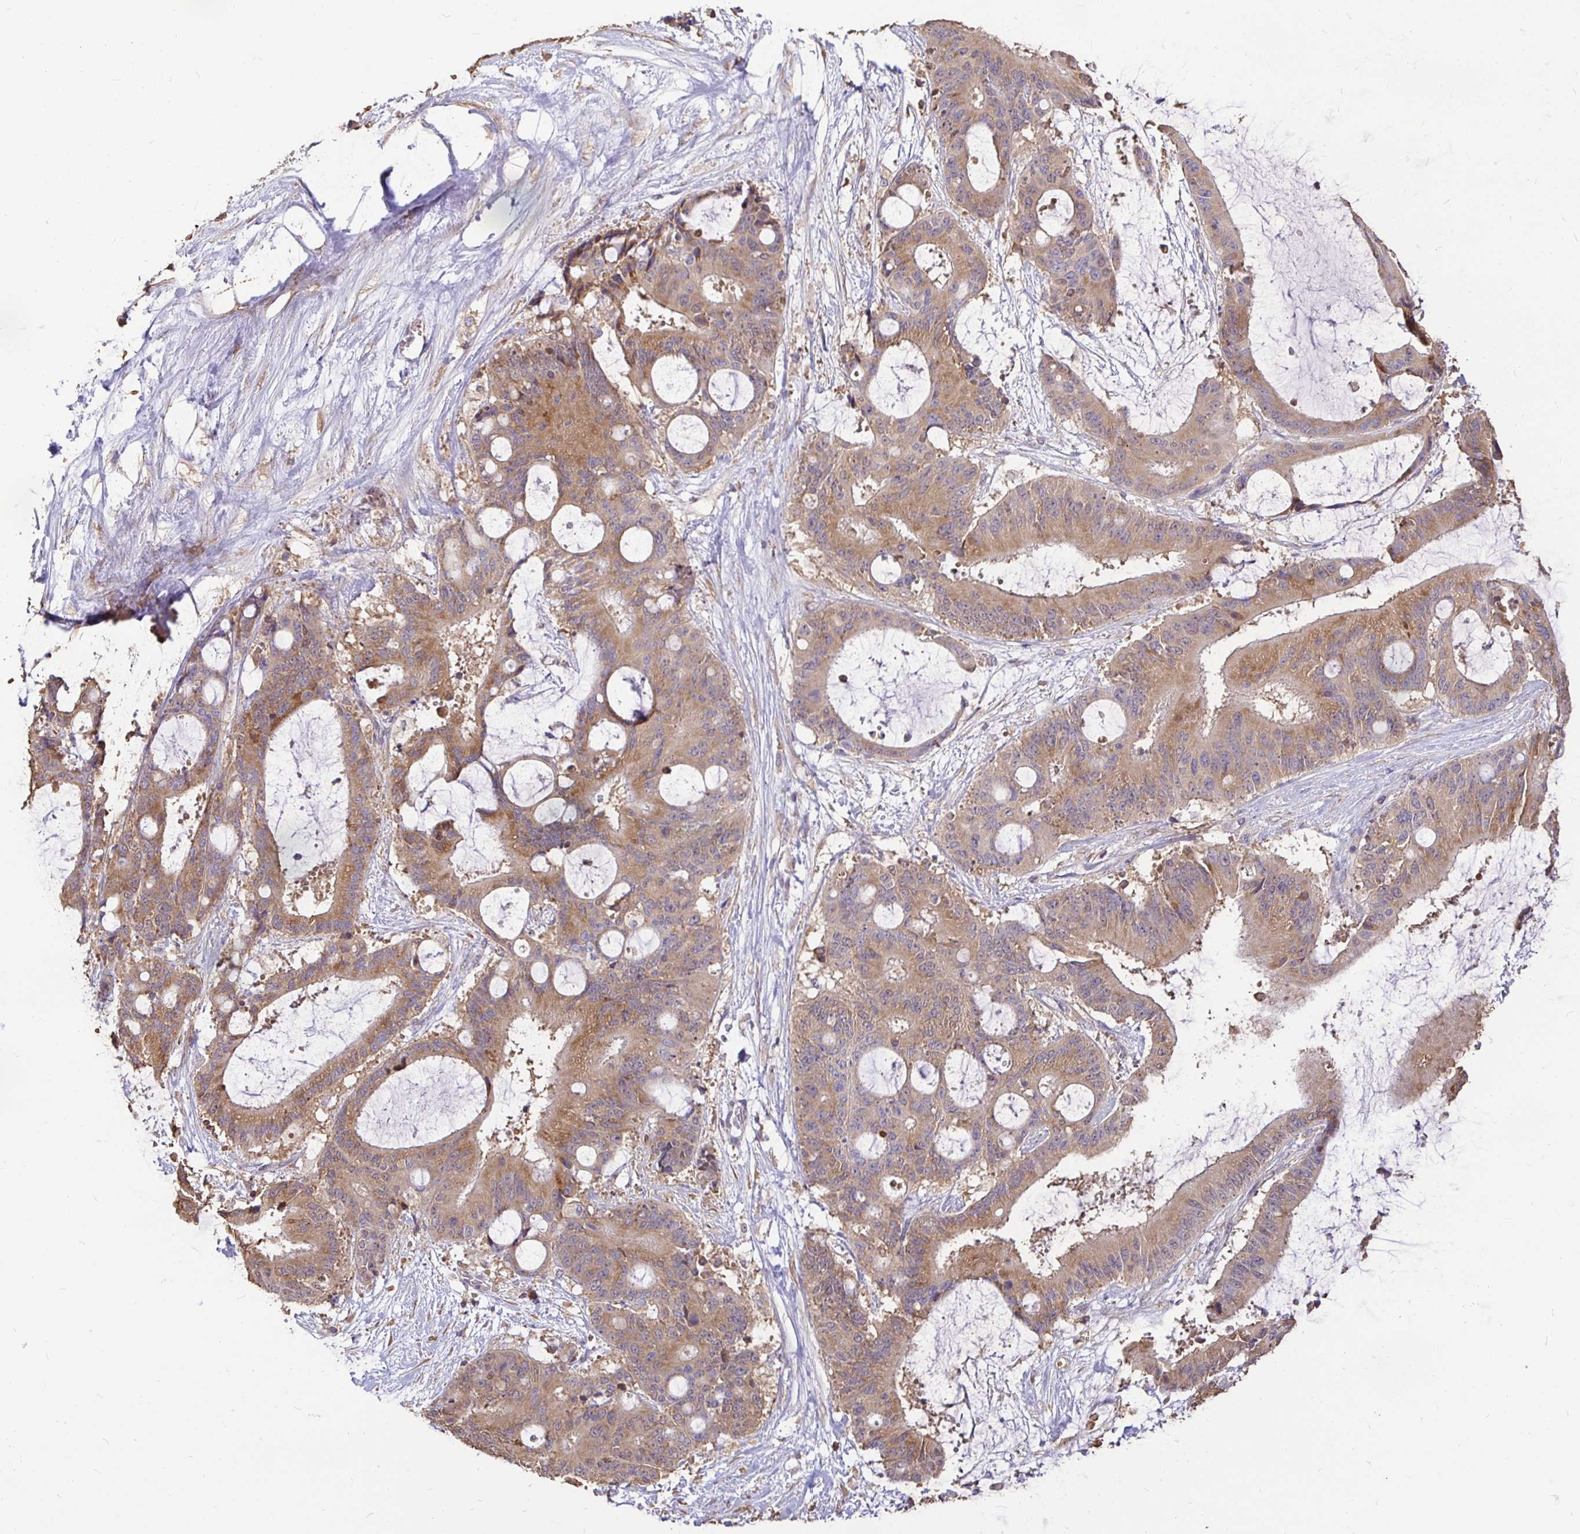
{"staining": {"intensity": "moderate", "quantity": ">75%", "location": "cytoplasmic/membranous"}, "tissue": "liver cancer", "cell_type": "Tumor cells", "image_type": "cancer", "snomed": [{"axis": "morphology", "description": "Normal tissue, NOS"}, {"axis": "morphology", "description": "Cholangiocarcinoma"}, {"axis": "topography", "description": "Liver"}, {"axis": "topography", "description": "Peripheral nerve tissue"}], "caption": "Immunohistochemistry micrograph of human cholangiocarcinoma (liver) stained for a protein (brown), which exhibits medium levels of moderate cytoplasmic/membranous expression in approximately >75% of tumor cells.", "gene": "MAPK8IP3", "patient": {"sex": "female", "age": 73}}